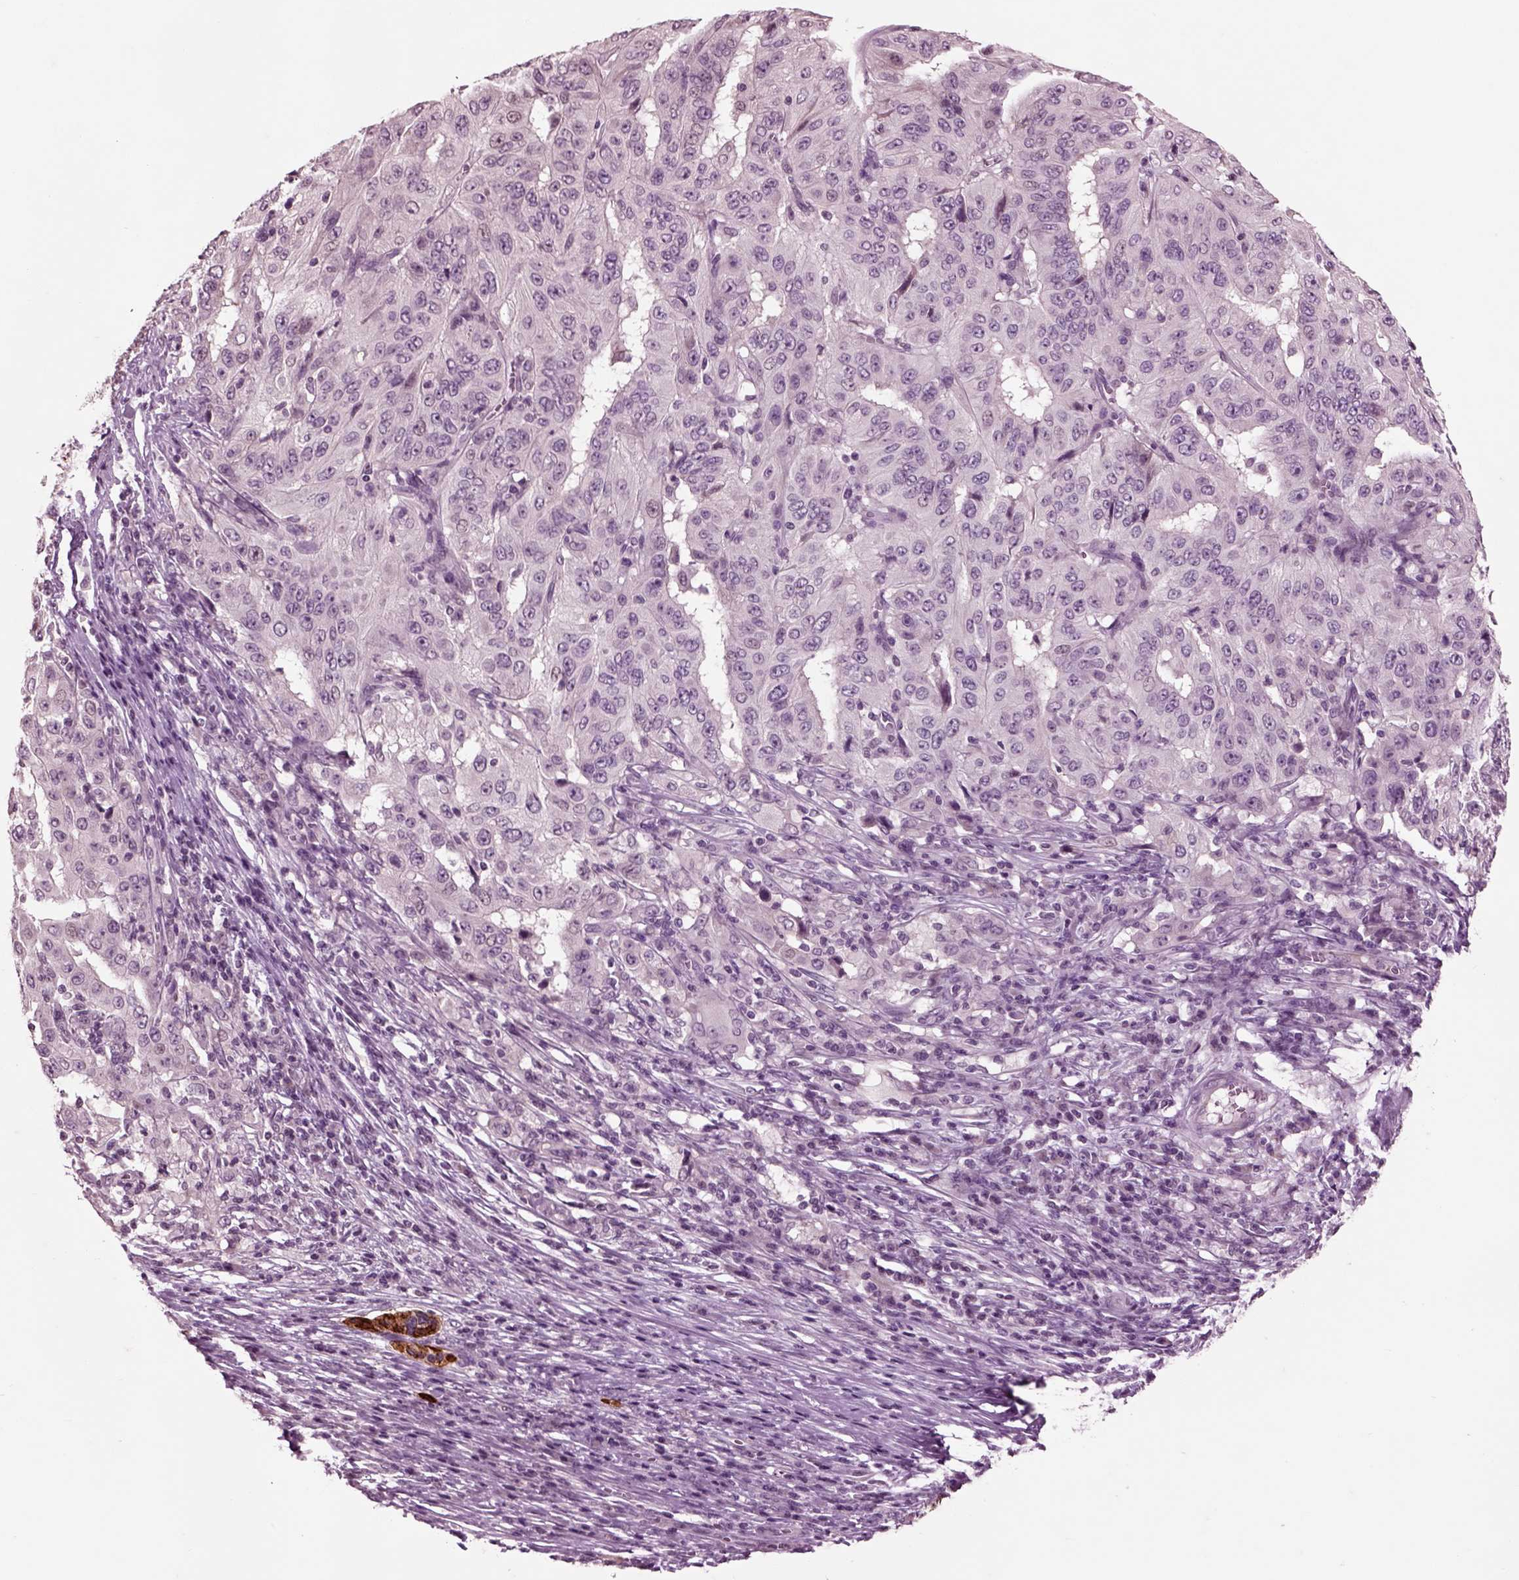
{"staining": {"intensity": "negative", "quantity": "none", "location": "none"}, "tissue": "pancreatic cancer", "cell_type": "Tumor cells", "image_type": "cancer", "snomed": [{"axis": "morphology", "description": "Adenocarcinoma, NOS"}, {"axis": "topography", "description": "Pancreas"}], "caption": "DAB immunohistochemical staining of human adenocarcinoma (pancreatic) exhibits no significant staining in tumor cells.", "gene": "CHGB", "patient": {"sex": "male", "age": 63}}